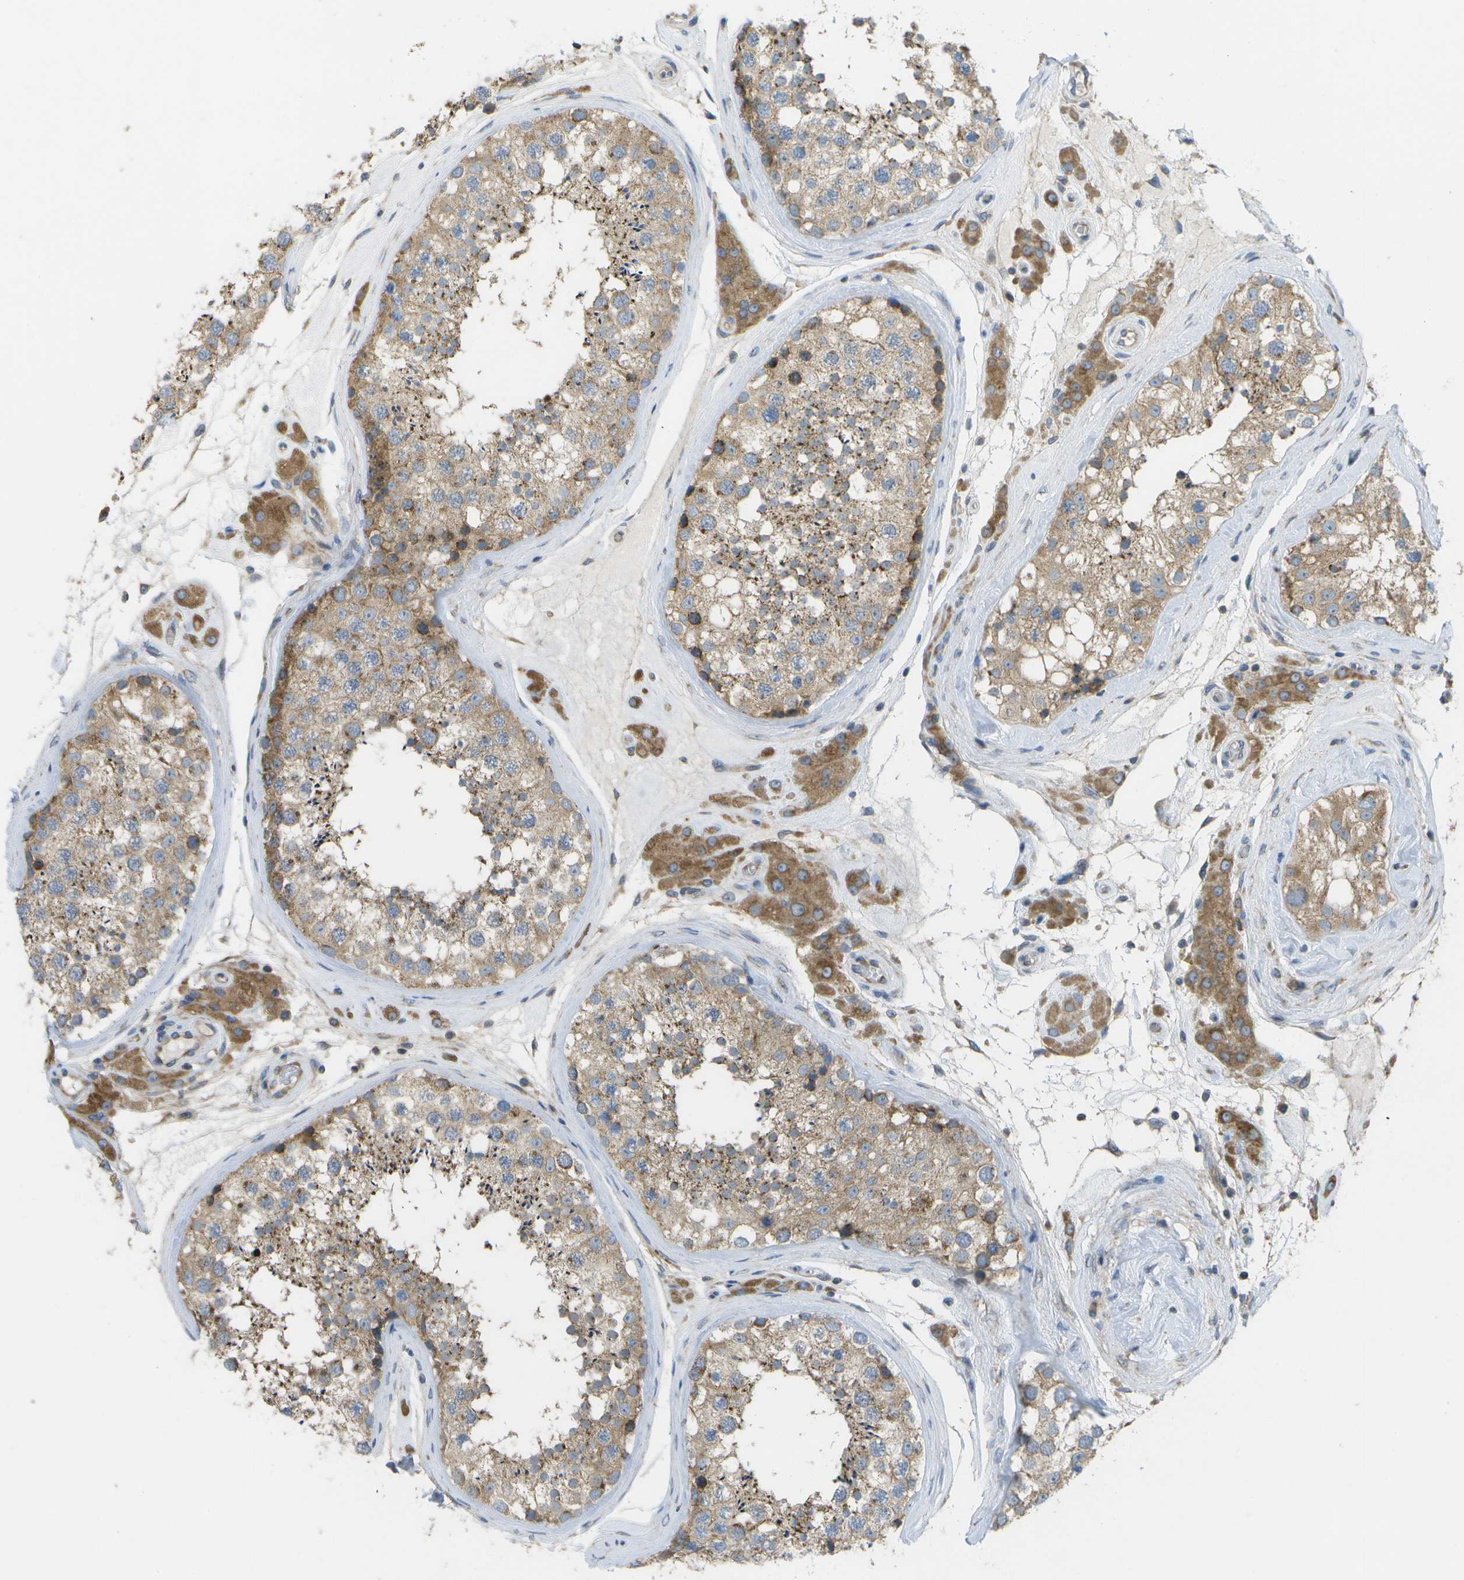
{"staining": {"intensity": "moderate", "quantity": ">75%", "location": "cytoplasmic/membranous"}, "tissue": "testis", "cell_type": "Cells in seminiferous ducts", "image_type": "normal", "snomed": [{"axis": "morphology", "description": "Normal tissue, NOS"}, {"axis": "topography", "description": "Testis"}], "caption": "Immunohistochemistry (IHC) (DAB (3,3'-diaminobenzidine)) staining of benign human testis exhibits moderate cytoplasmic/membranous protein staining in about >75% of cells in seminiferous ducts.", "gene": "DPM3", "patient": {"sex": "male", "age": 46}}